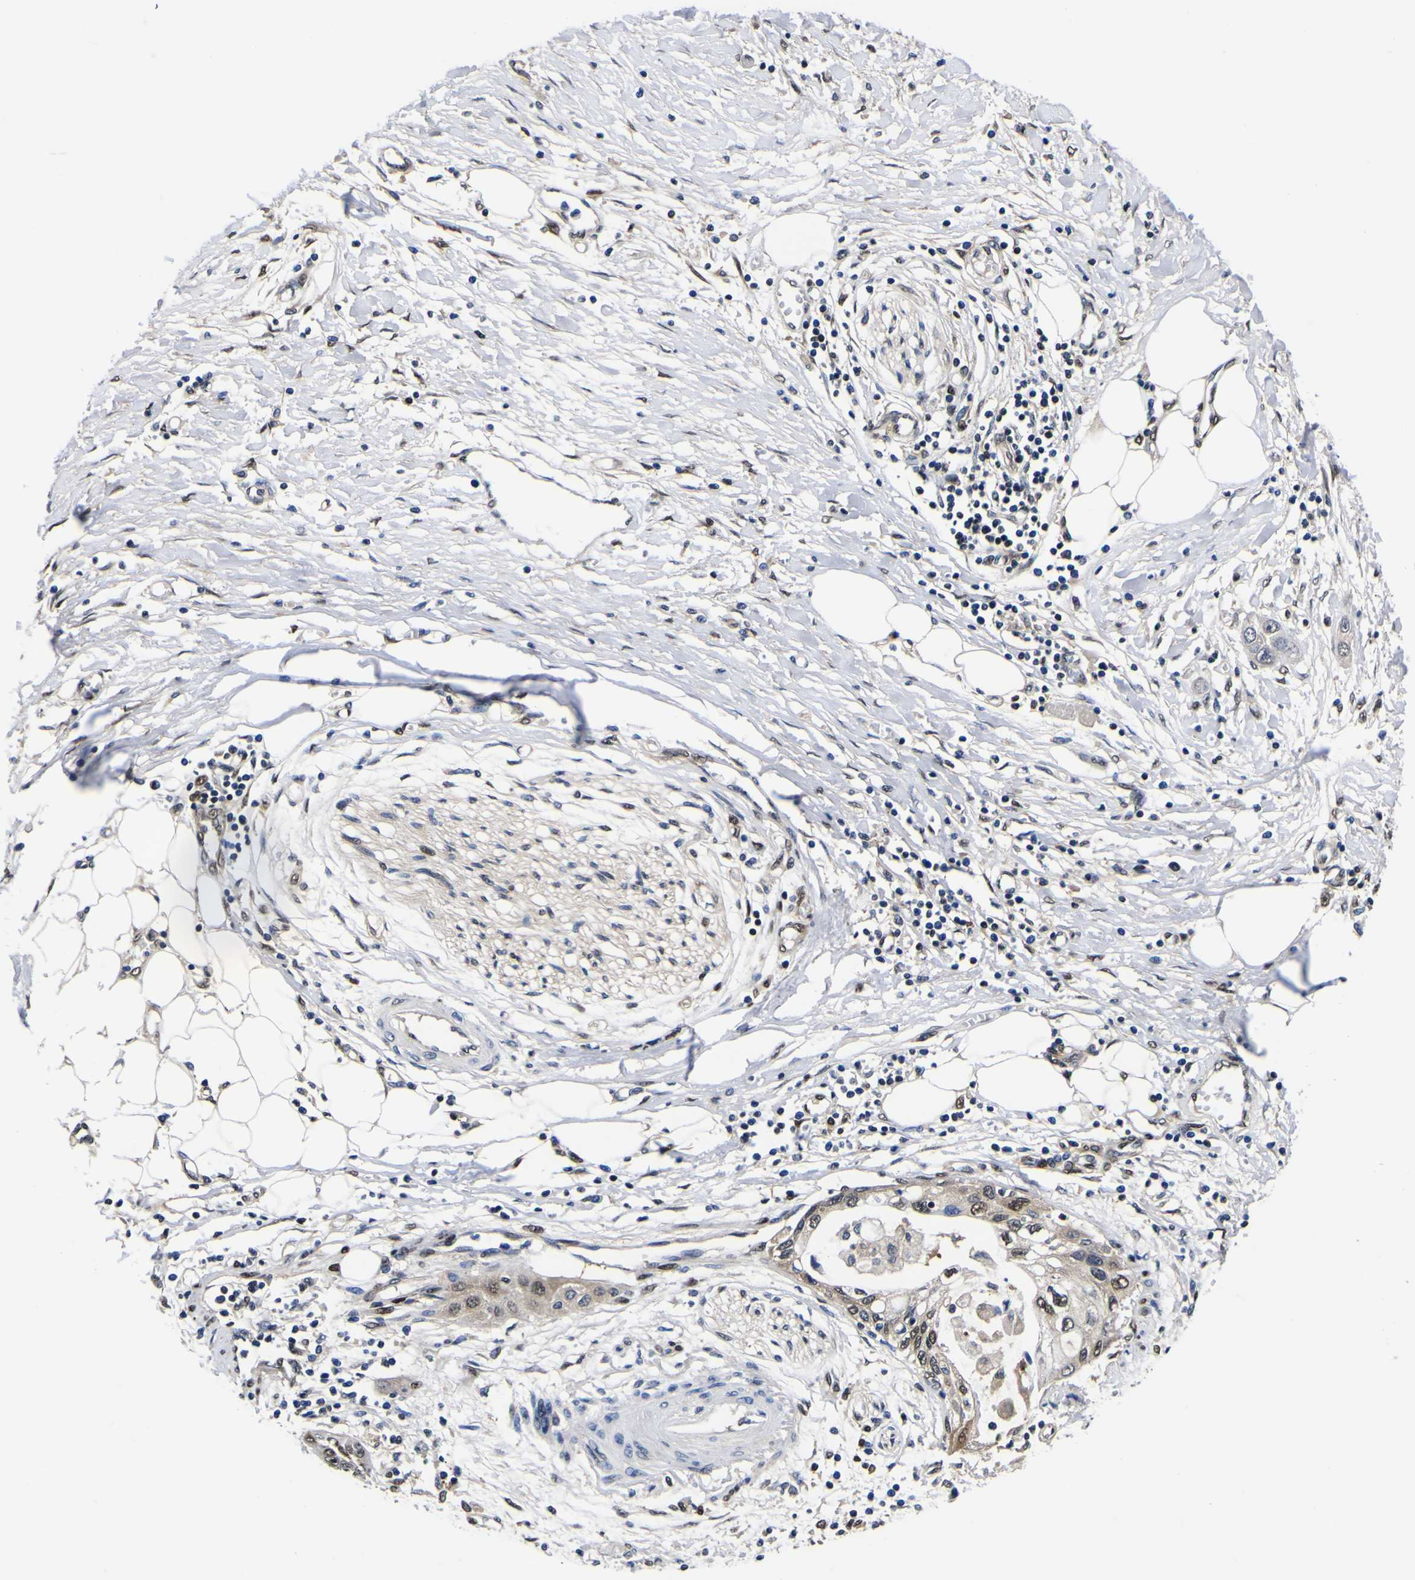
{"staining": {"intensity": "strong", "quantity": "25%-75%", "location": "nuclear"}, "tissue": "pancreatic cancer", "cell_type": "Tumor cells", "image_type": "cancer", "snomed": [{"axis": "morphology", "description": "Adenocarcinoma, NOS"}, {"axis": "topography", "description": "Pancreas"}], "caption": "This photomicrograph demonstrates pancreatic adenocarcinoma stained with immunohistochemistry to label a protein in brown. The nuclear of tumor cells show strong positivity for the protein. Nuclei are counter-stained blue.", "gene": "FAM110B", "patient": {"sex": "female", "age": 70}}